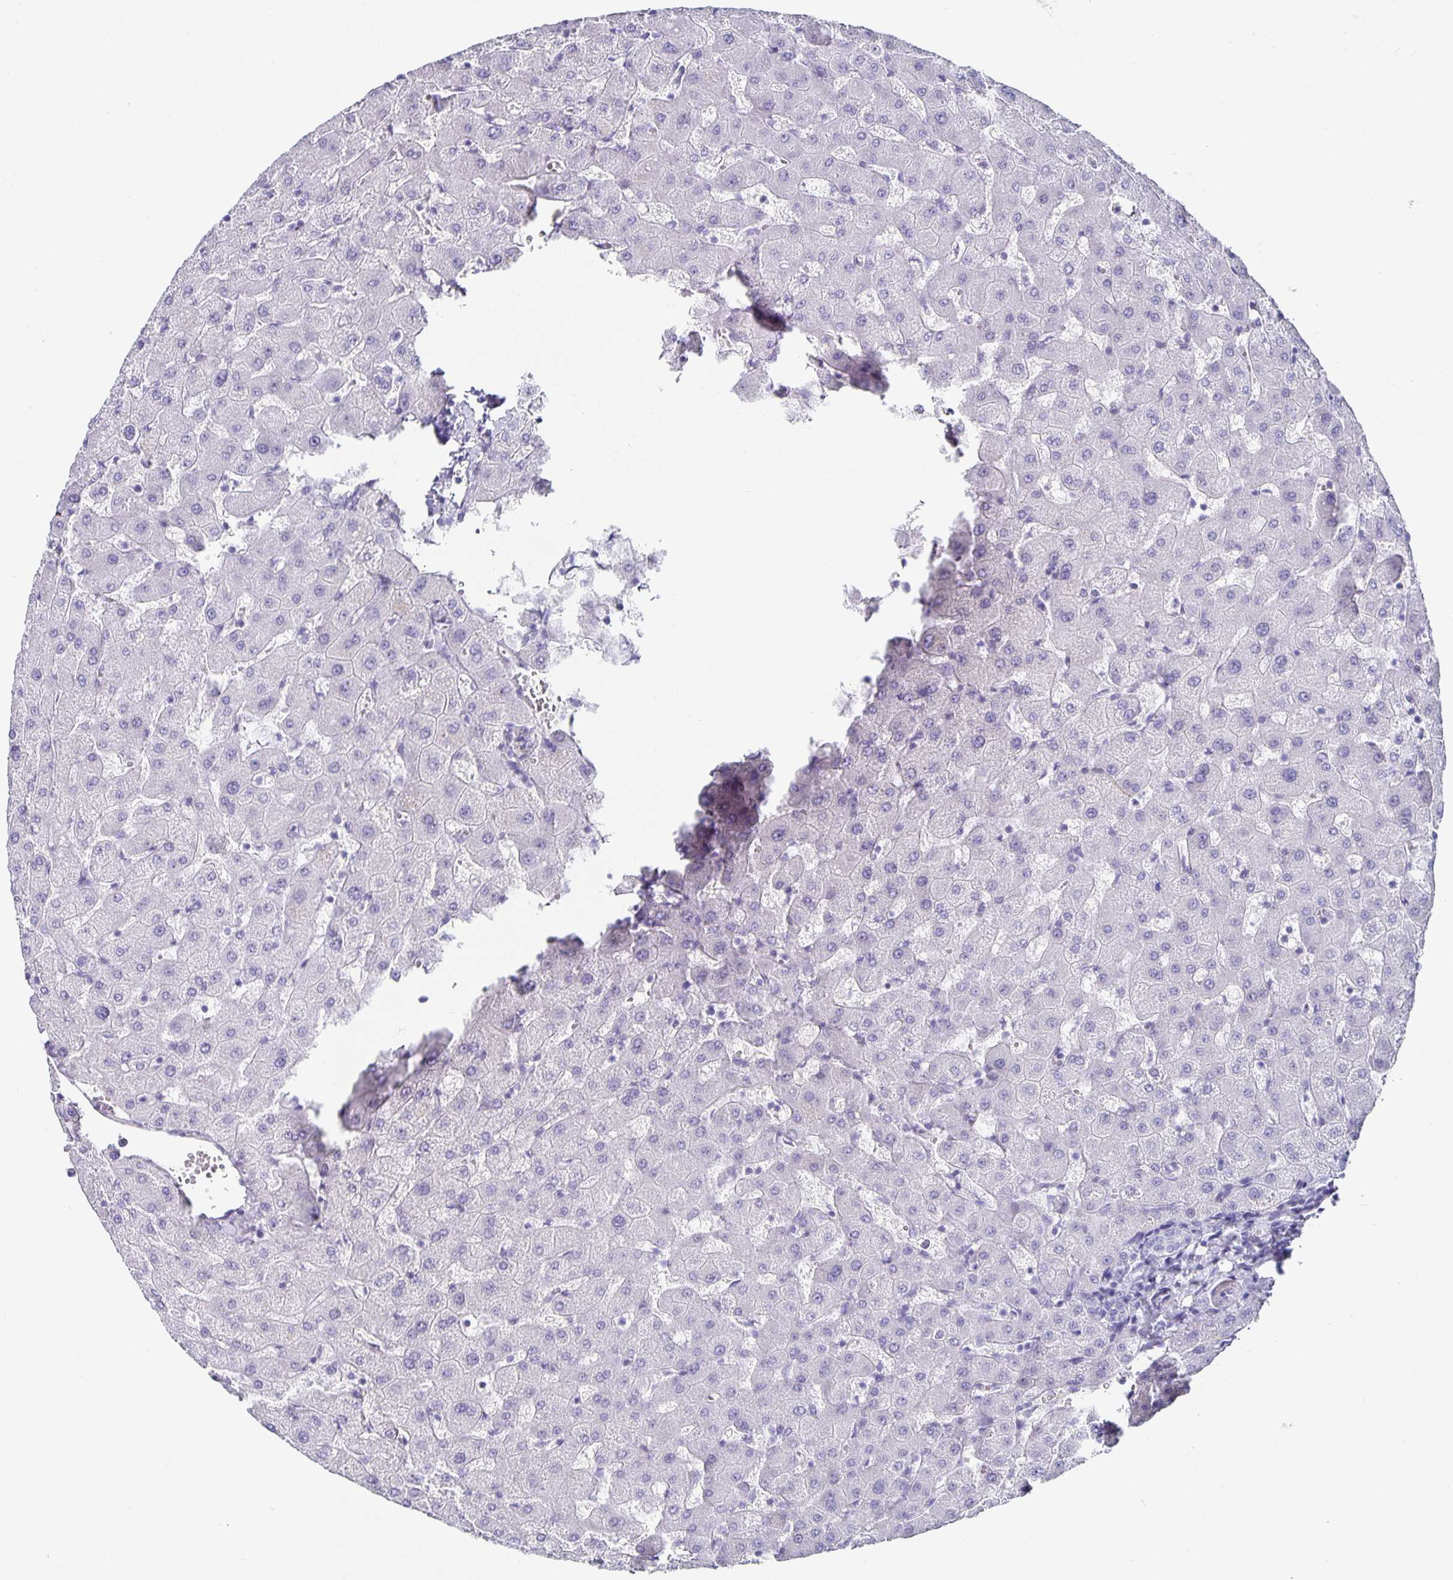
{"staining": {"intensity": "negative", "quantity": "none", "location": "none"}, "tissue": "liver", "cell_type": "Cholangiocytes", "image_type": "normal", "snomed": [{"axis": "morphology", "description": "Normal tissue, NOS"}, {"axis": "topography", "description": "Liver"}], "caption": "DAB immunohistochemical staining of unremarkable human liver shows no significant positivity in cholangiocytes.", "gene": "CHGA", "patient": {"sex": "female", "age": 63}}